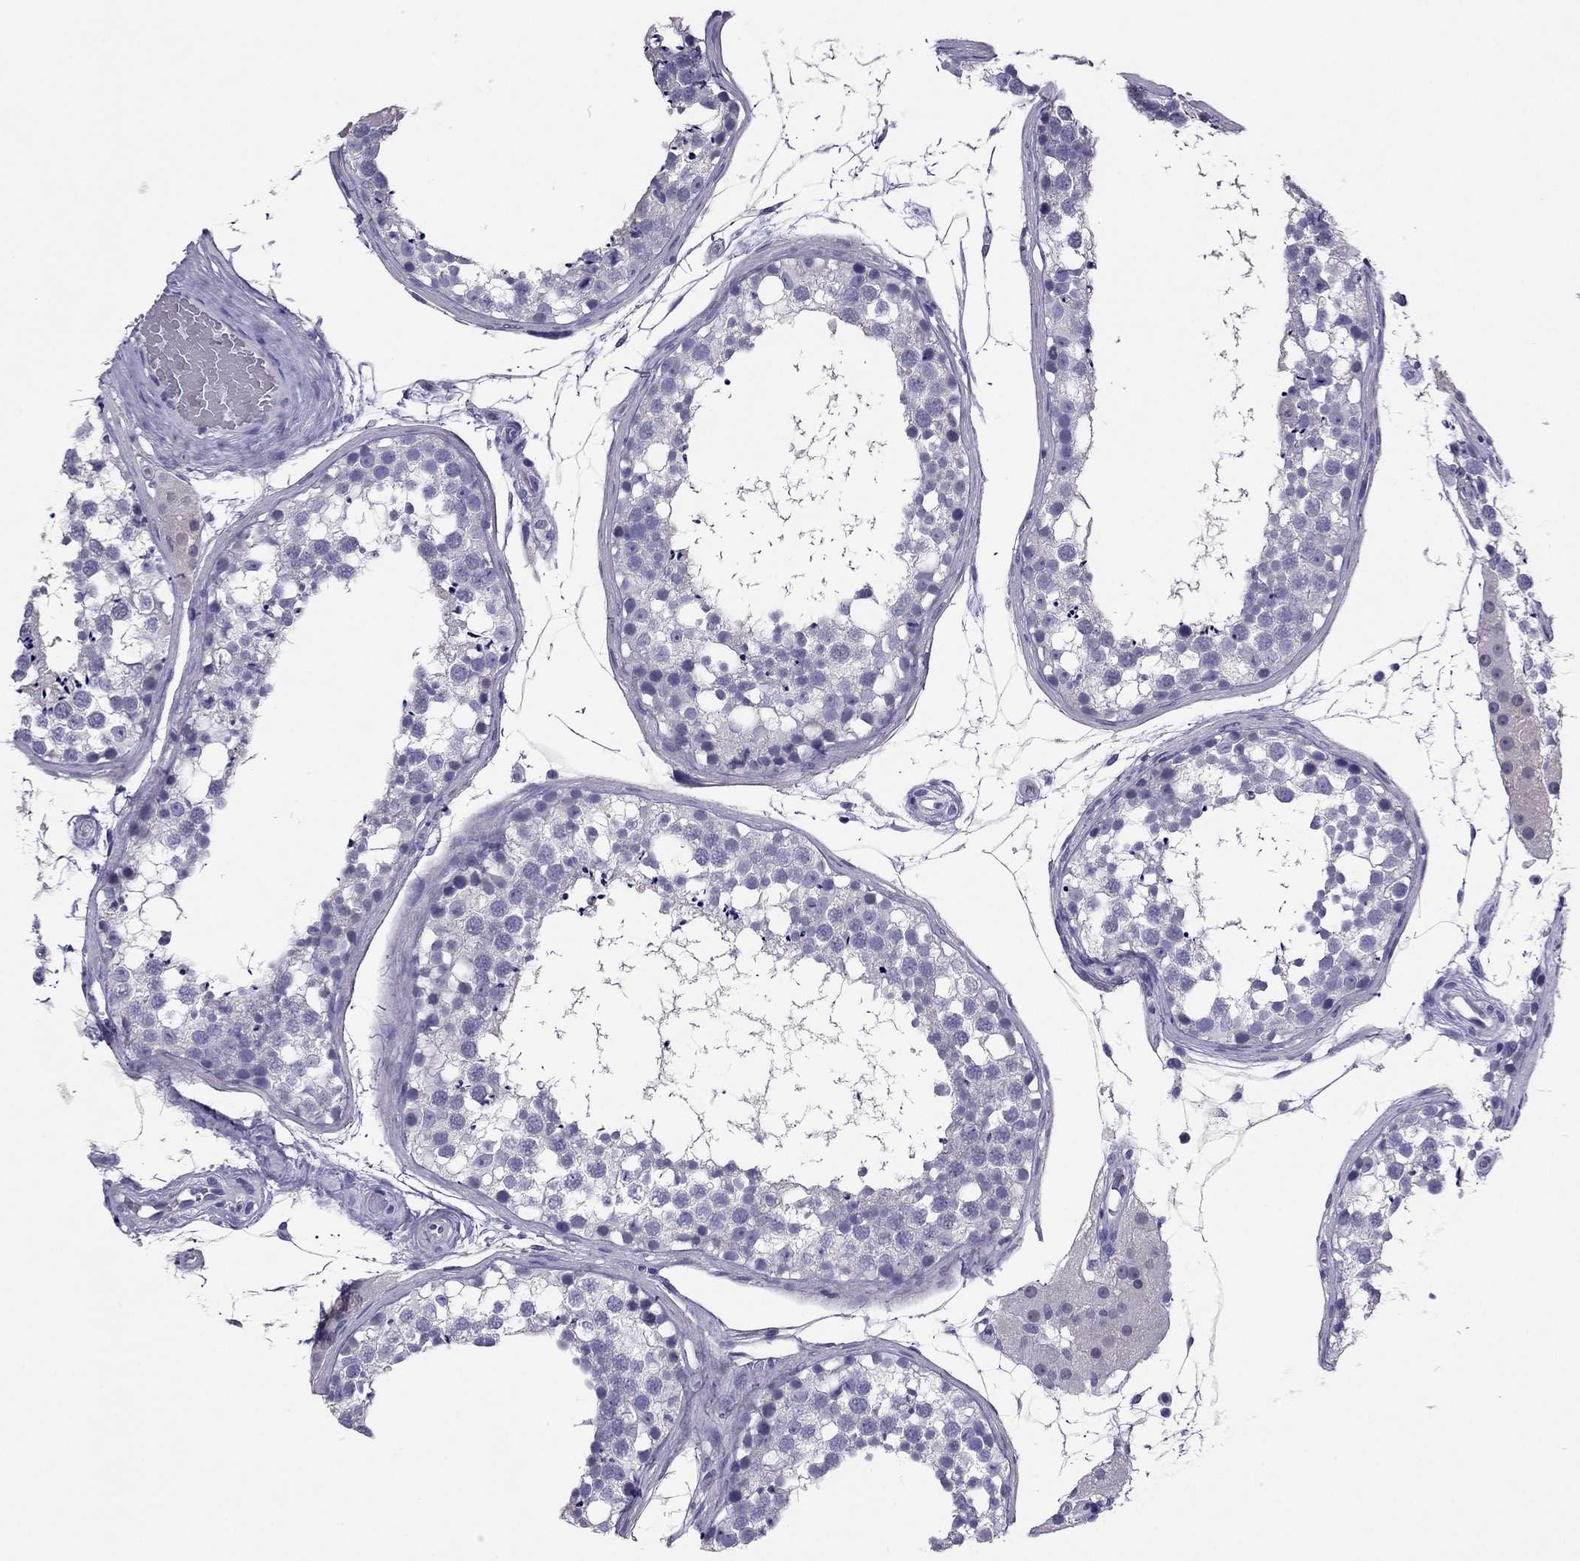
{"staining": {"intensity": "negative", "quantity": "none", "location": "none"}, "tissue": "testis", "cell_type": "Cells in seminiferous ducts", "image_type": "normal", "snomed": [{"axis": "morphology", "description": "Normal tissue, NOS"}, {"axis": "morphology", "description": "Seminoma, NOS"}, {"axis": "topography", "description": "Testis"}], "caption": "Immunohistochemistry (IHC) of benign human testis exhibits no positivity in cells in seminiferous ducts.", "gene": "PDE6A", "patient": {"sex": "male", "age": 65}}